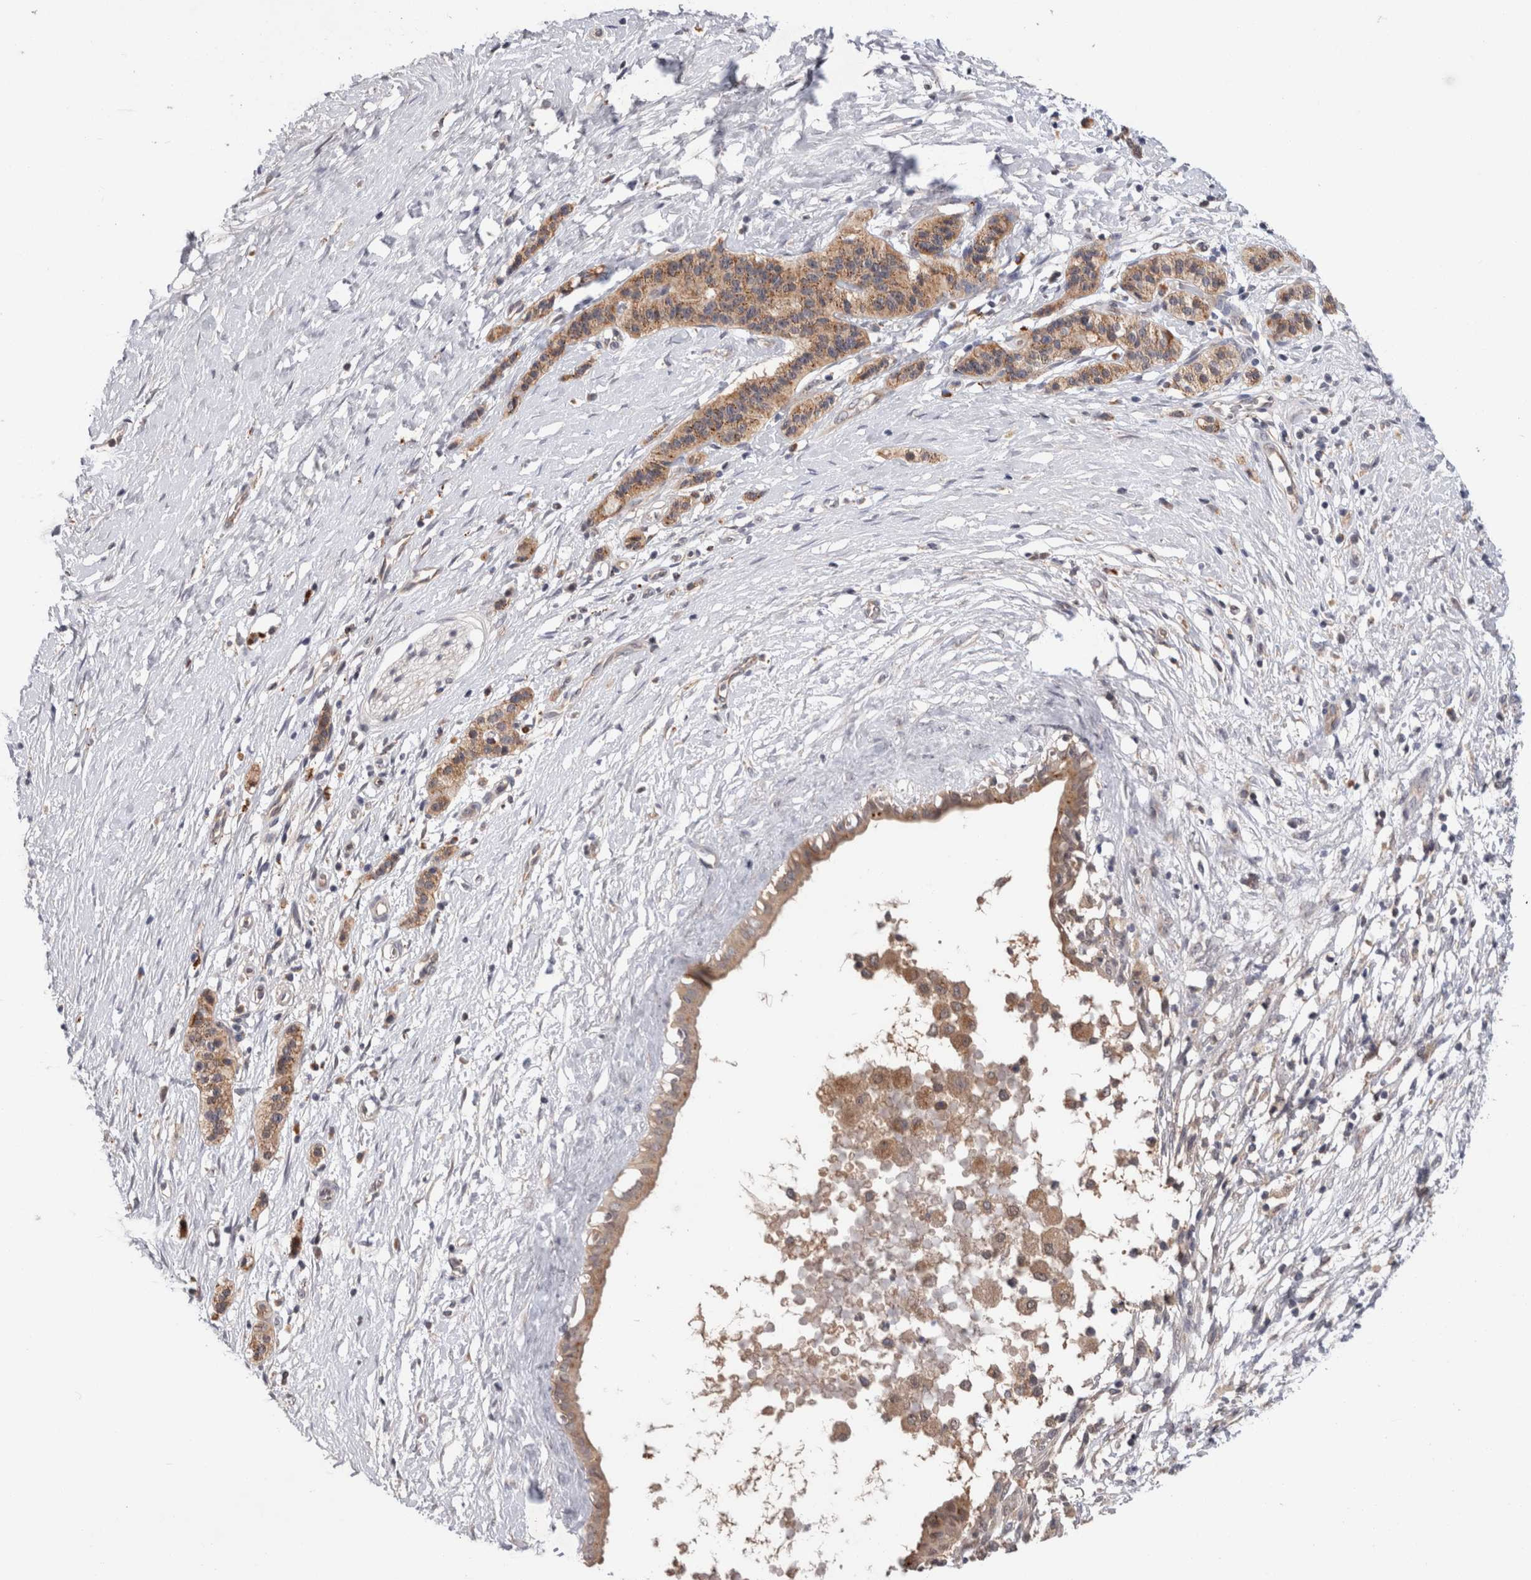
{"staining": {"intensity": "moderate", "quantity": ">75%", "location": "cytoplasmic/membranous"}, "tissue": "pancreatic cancer", "cell_type": "Tumor cells", "image_type": "cancer", "snomed": [{"axis": "morphology", "description": "Adenocarcinoma, NOS"}, {"axis": "topography", "description": "Pancreas"}], "caption": "Human pancreatic cancer (adenocarcinoma) stained for a protein (brown) exhibits moderate cytoplasmic/membranous positive positivity in about >75% of tumor cells.", "gene": "MRPL37", "patient": {"sex": "male", "age": 50}}